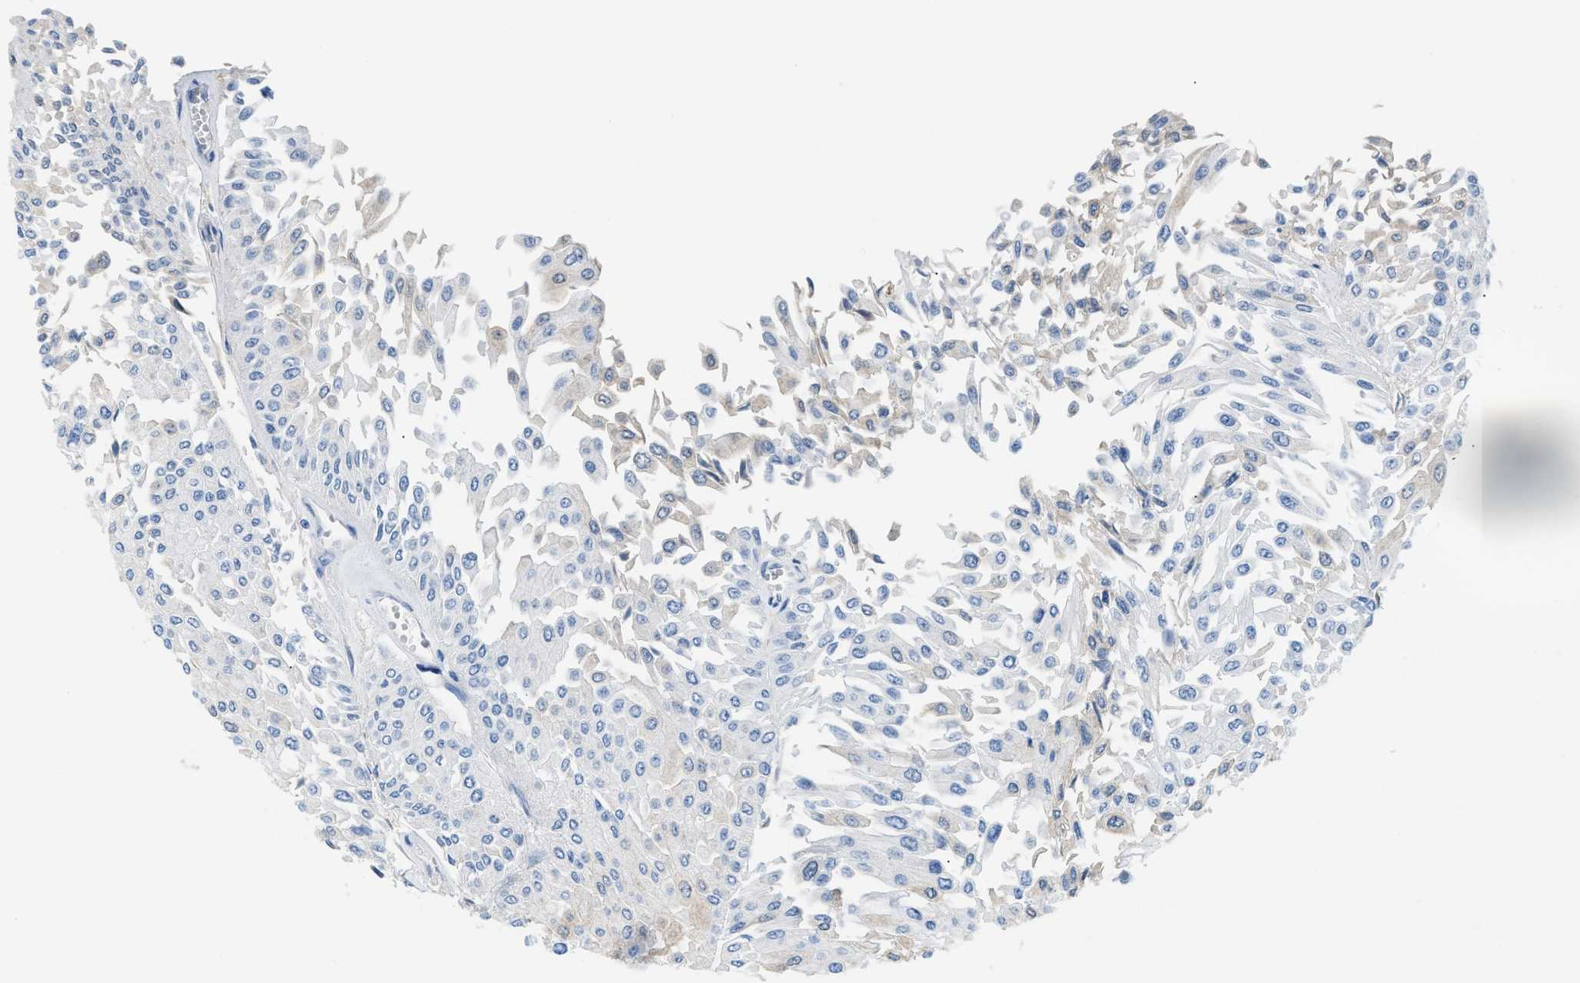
{"staining": {"intensity": "negative", "quantity": "none", "location": "none"}, "tissue": "urothelial cancer", "cell_type": "Tumor cells", "image_type": "cancer", "snomed": [{"axis": "morphology", "description": "Urothelial carcinoma, Low grade"}, {"axis": "topography", "description": "Urinary bladder"}], "caption": "High power microscopy image of an IHC photomicrograph of urothelial cancer, revealing no significant staining in tumor cells. (Immunohistochemistry (ihc), brightfield microscopy, high magnification).", "gene": "CFI", "patient": {"sex": "male", "age": 67}}